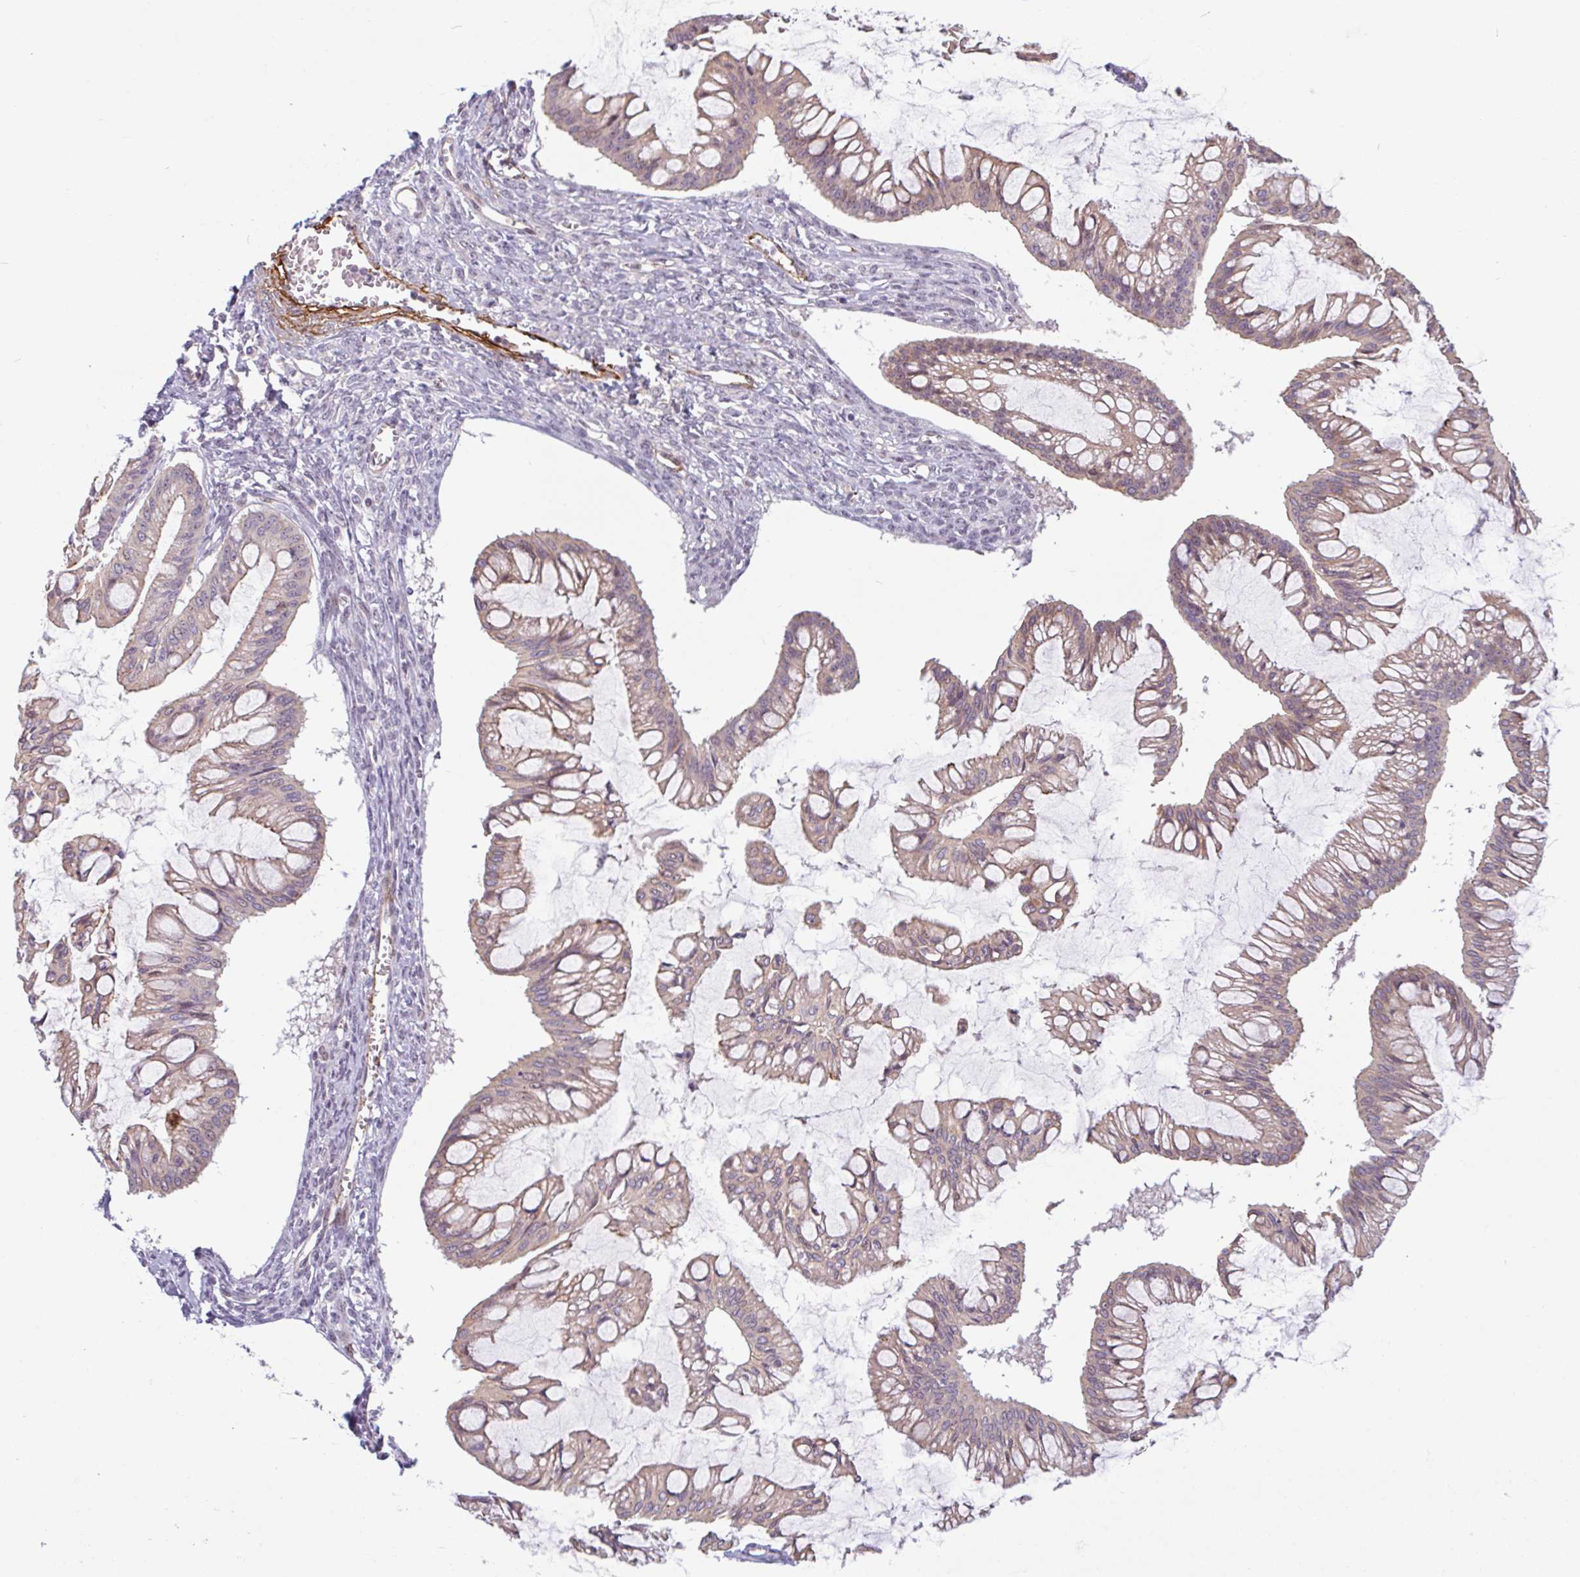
{"staining": {"intensity": "weak", "quantity": "25%-75%", "location": "cytoplasmic/membranous"}, "tissue": "ovarian cancer", "cell_type": "Tumor cells", "image_type": "cancer", "snomed": [{"axis": "morphology", "description": "Cystadenocarcinoma, mucinous, NOS"}, {"axis": "topography", "description": "Ovary"}], "caption": "About 25%-75% of tumor cells in human ovarian cancer show weak cytoplasmic/membranous protein staining as visualized by brown immunohistochemical staining.", "gene": "TMEM119", "patient": {"sex": "female", "age": 73}}